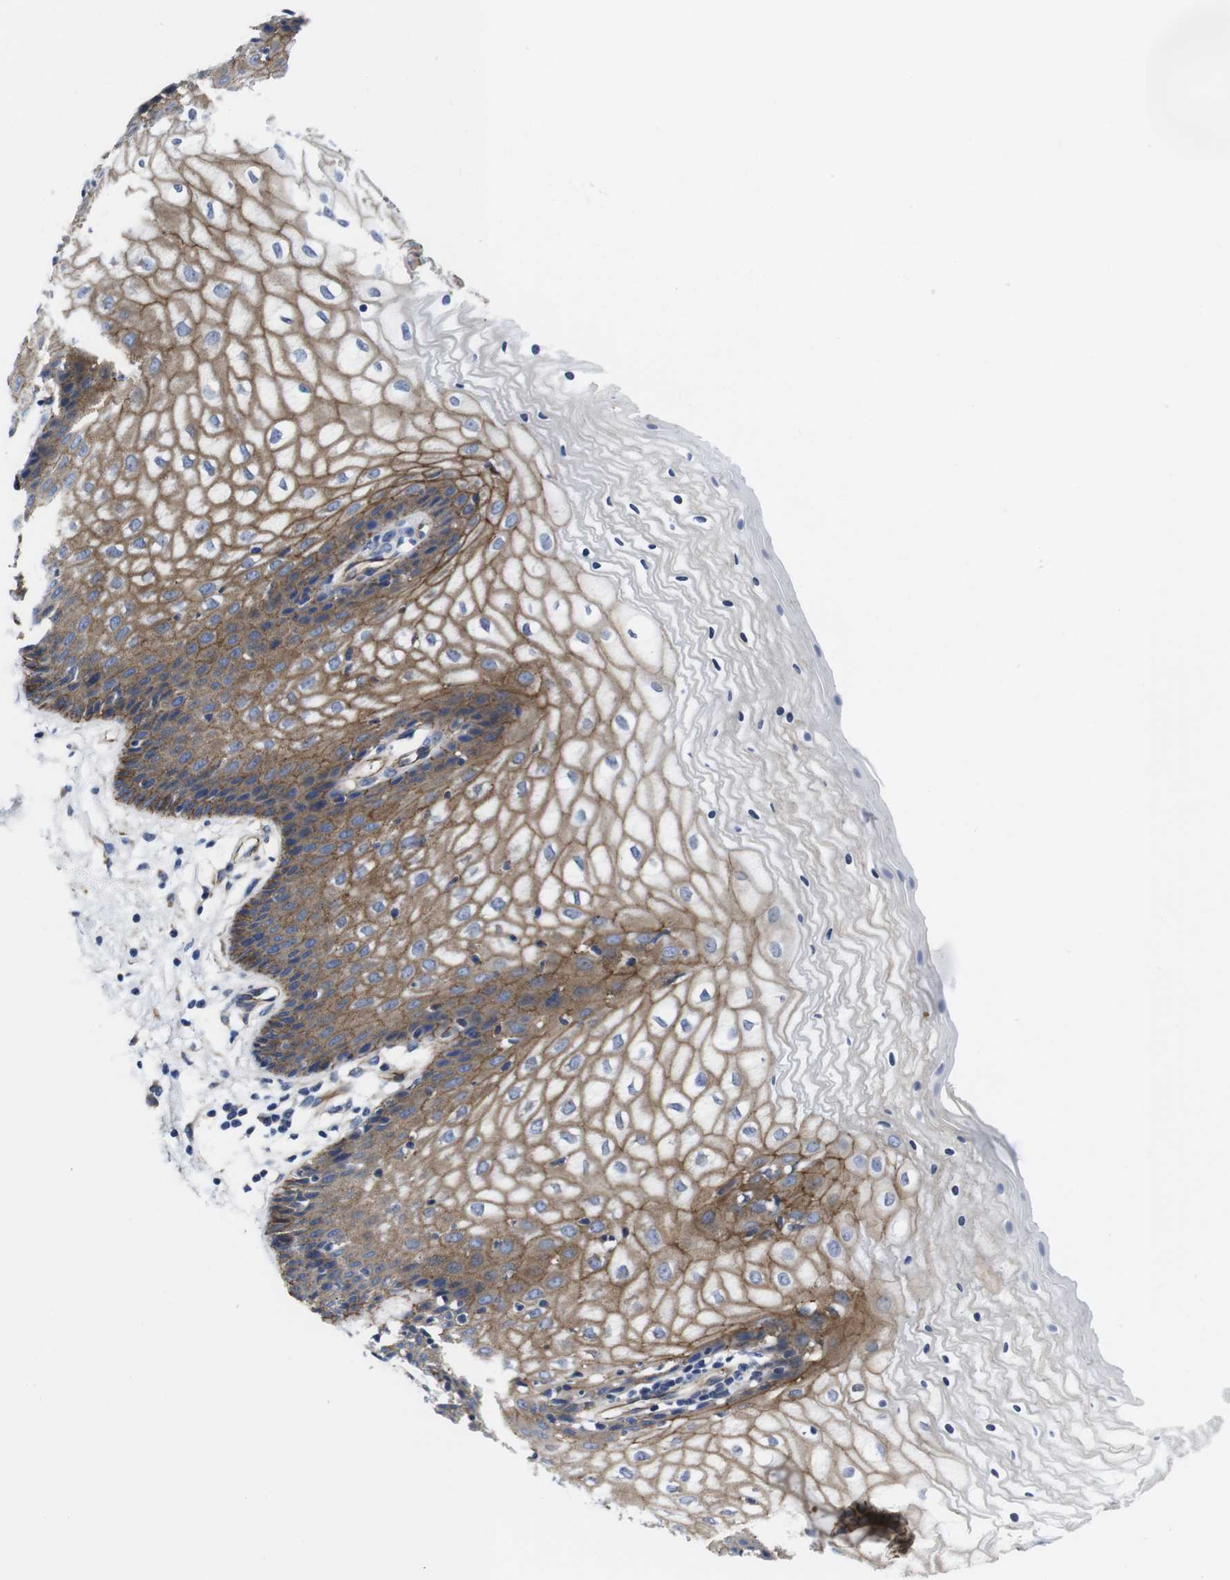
{"staining": {"intensity": "strong", "quantity": ">75%", "location": "cytoplasmic/membranous"}, "tissue": "vagina", "cell_type": "Squamous epithelial cells", "image_type": "normal", "snomed": [{"axis": "morphology", "description": "Normal tissue, NOS"}, {"axis": "topography", "description": "Vagina"}], "caption": "IHC image of normal vagina: human vagina stained using IHC shows high levels of strong protein expression localized specifically in the cytoplasmic/membranous of squamous epithelial cells, appearing as a cytoplasmic/membranous brown color.", "gene": "NUMB", "patient": {"sex": "female", "age": 34}}